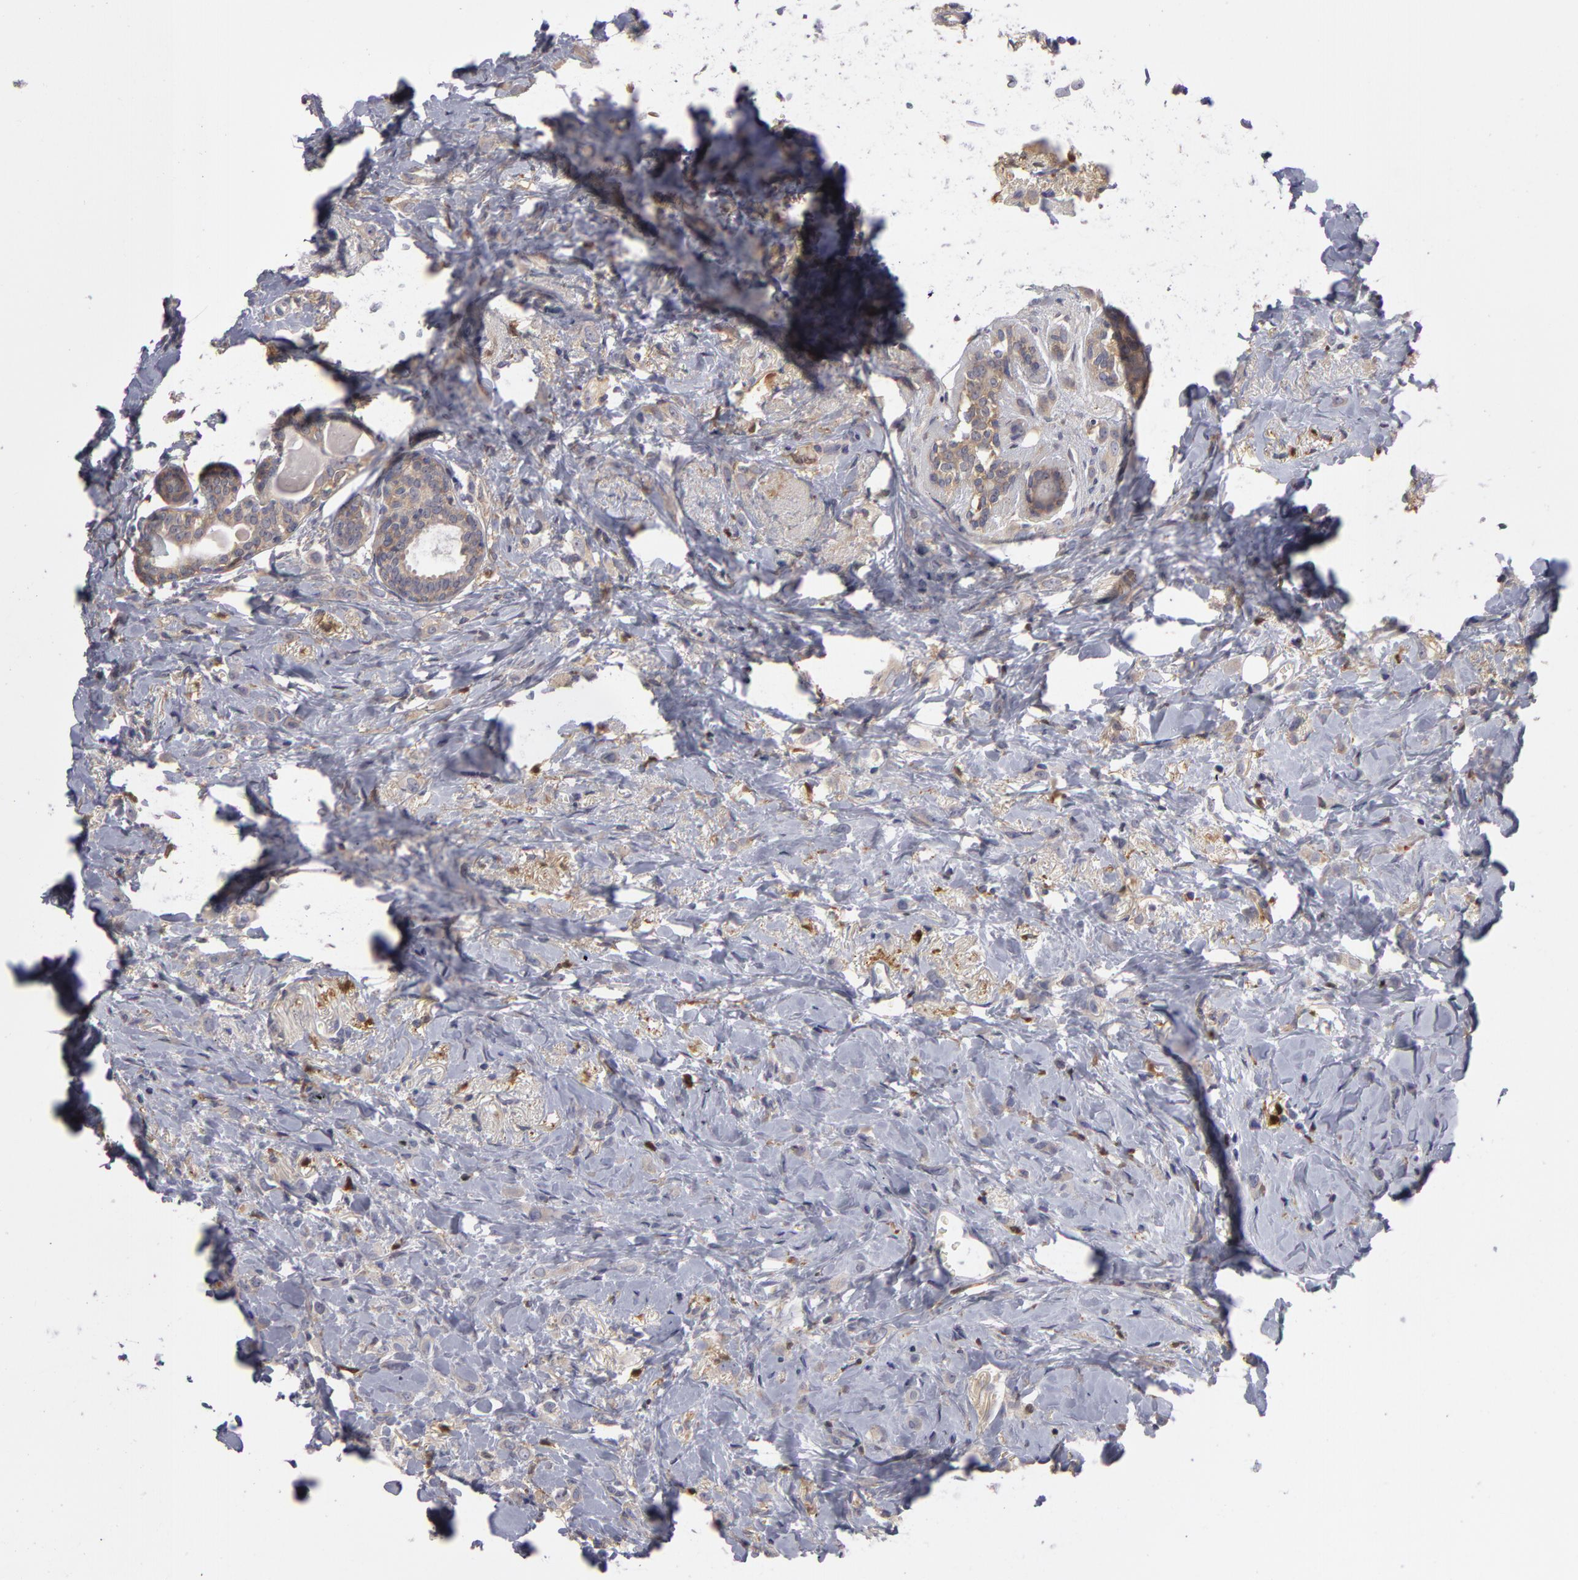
{"staining": {"intensity": "negative", "quantity": "none", "location": "none"}, "tissue": "breast cancer", "cell_type": "Tumor cells", "image_type": "cancer", "snomed": [{"axis": "morphology", "description": "Lobular carcinoma"}, {"axis": "topography", "description": "Breast"}], "caption": "A high-resolution image shows IHC staining of breast cancer, which demonstrates no significant expression in tumor cells.", "gene": "GNPDA1", "patient": {"sex": "female", "age": 57}}